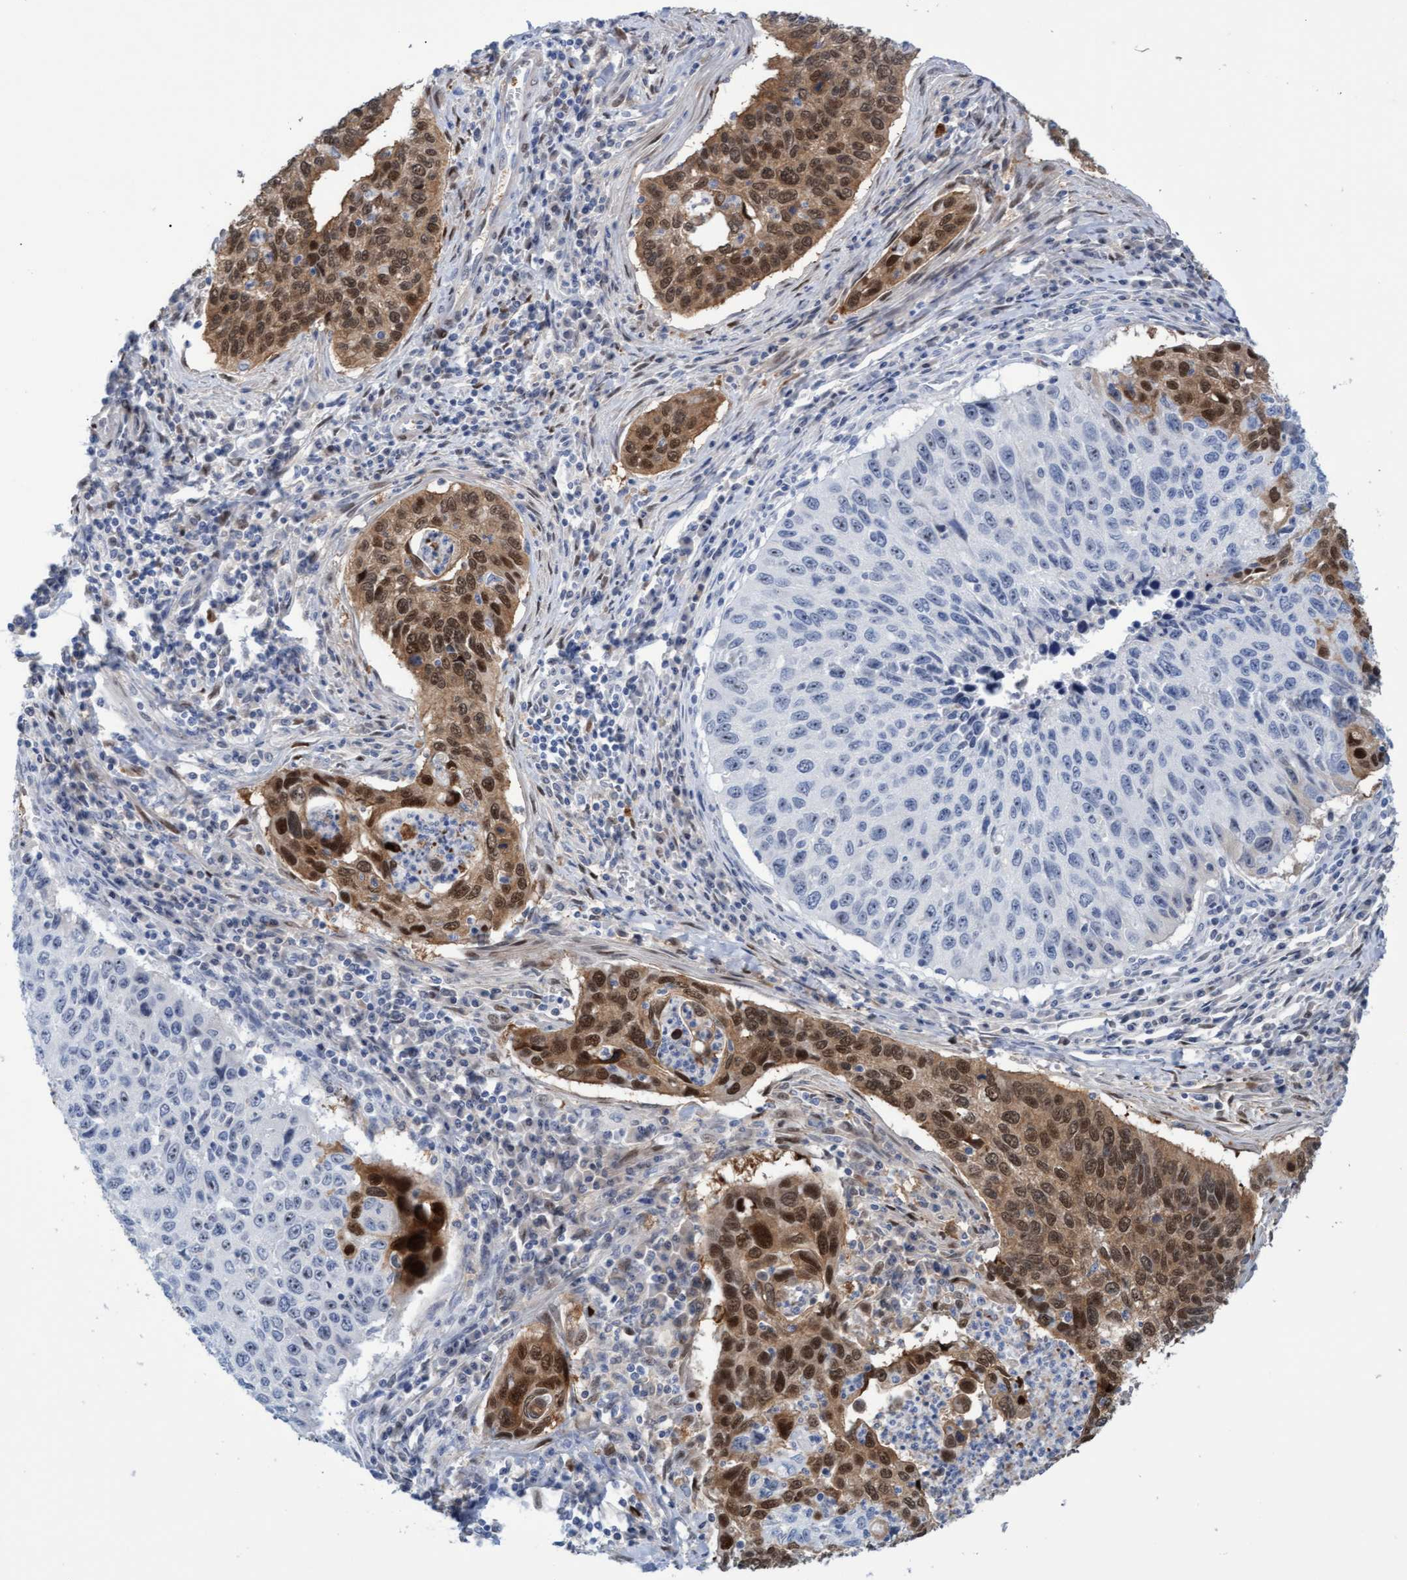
{"staining": {"intensity": "strong", "quantity": ">75%", "location": "cytoplasmic/membranous,nuclear"}, "tissue": "cervical cancer", "cell_type": "Tumor cells", "image_type": "cancer", "snomed": [{"axis": "morphology", "description": "Squamous cell carcinoma, NOS"}, {"axis": "topography", "description": "Cervix"}], "caption": "Protein staining demonstrates strong cytoplasmic/membranous and nuclear expression in about >75% of tumor cells in squamous cell carcinoma (cervical).", "gene": "PINX1", "patient": {"sex": "female", "age": 53}}